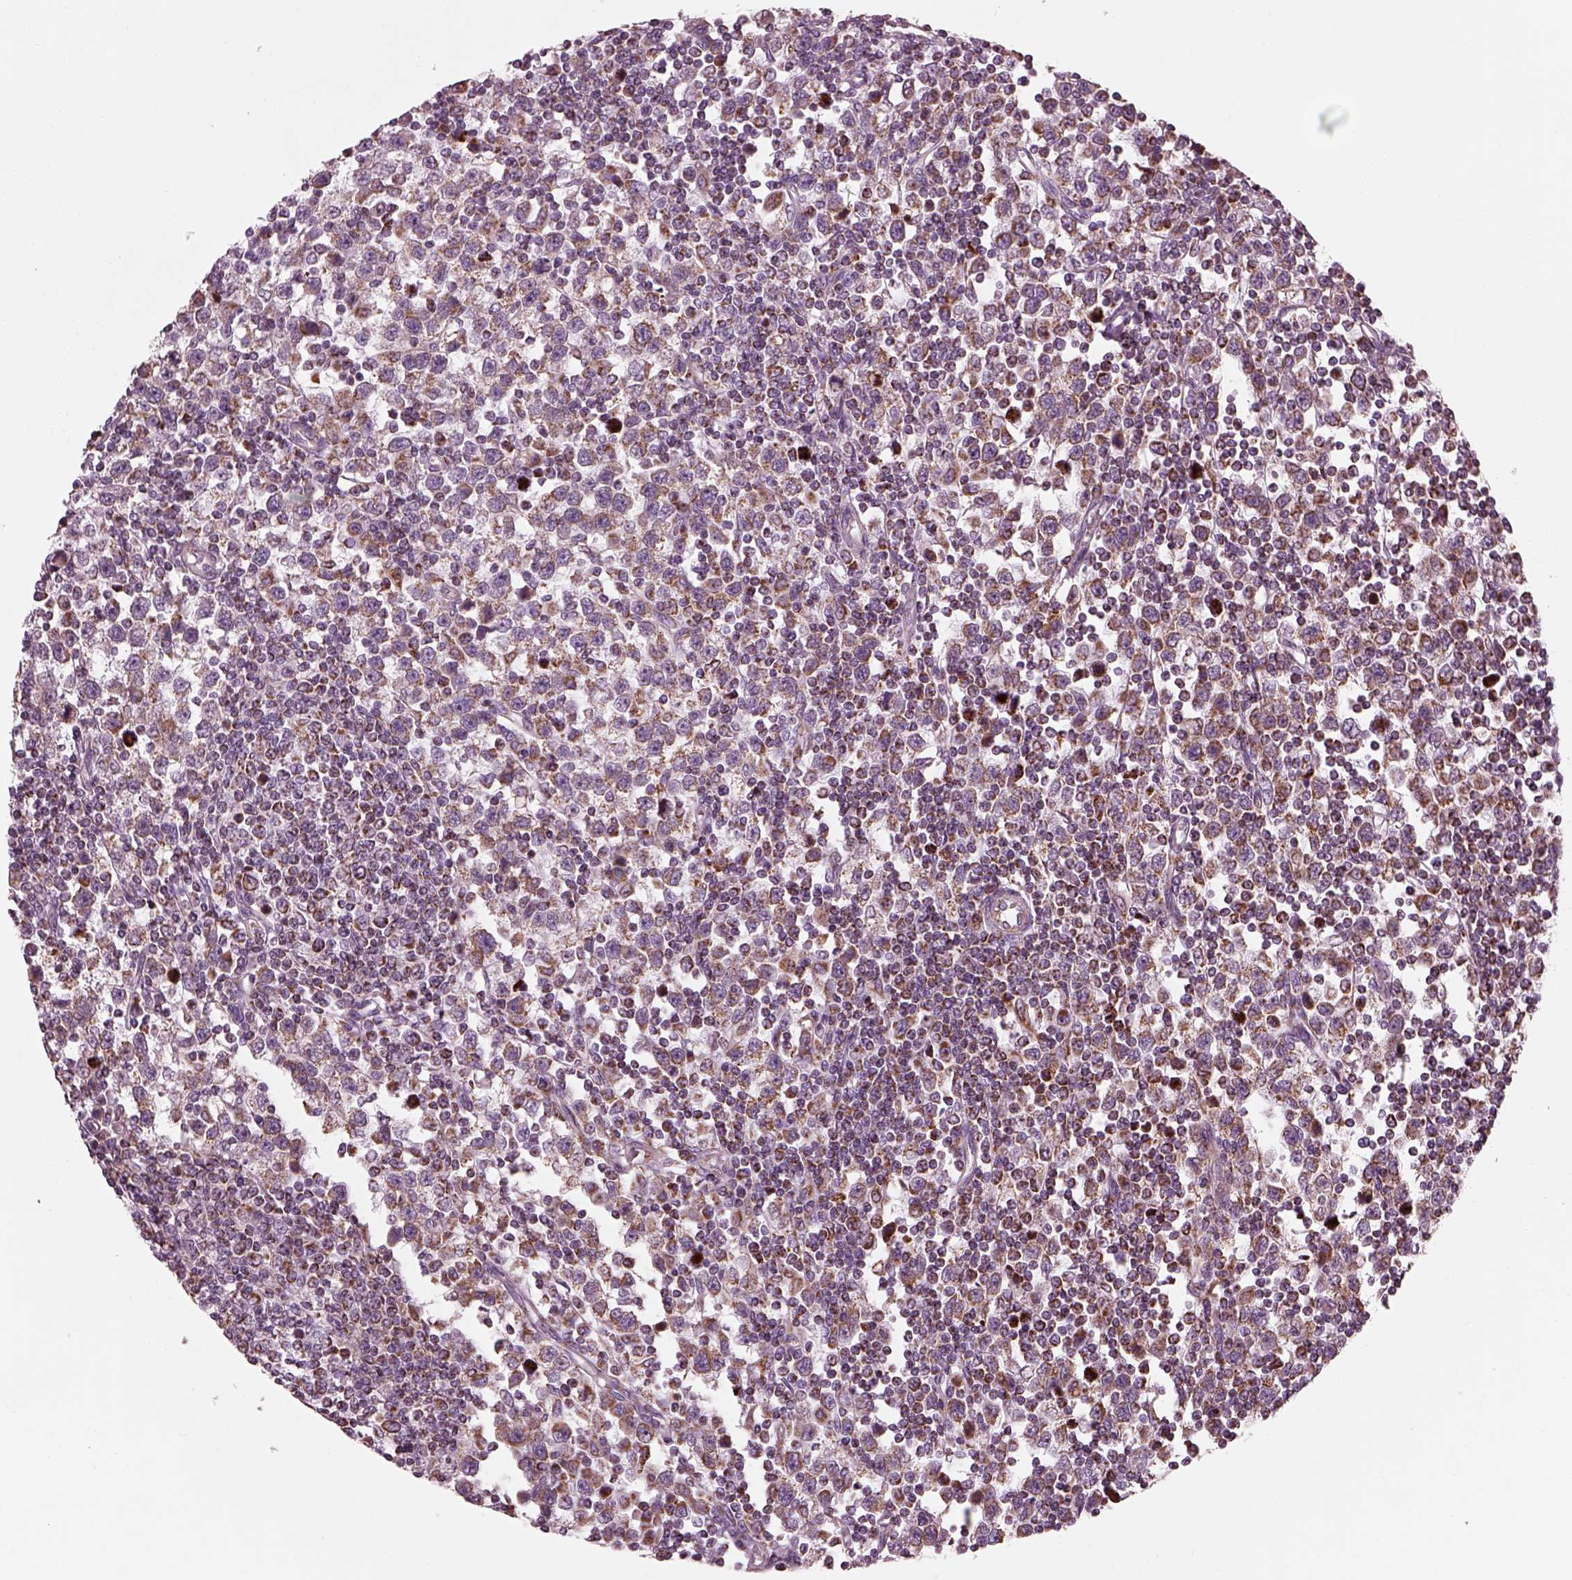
{"staining": {"intensity": "moderate", "quantity": ">75%", "location": "cytoplasmic/membranous"}, "tissue": "testis cancer", "cell_type": "Tumor cells", "image_type": "cancer", "snomed": [{"axis": "morphology", "description": "Seminoma, NOS"}, {"axis": "topography", "description": "Testis"}], "caption": "Testis cancer (seminoma) stained with a brown dye reveals moderate cytoplasmic/membranous positive staining in approximately >75% of tumor cells.", "gene": "ATP5MF", "patient": {"sex": "male", "age": 34}}